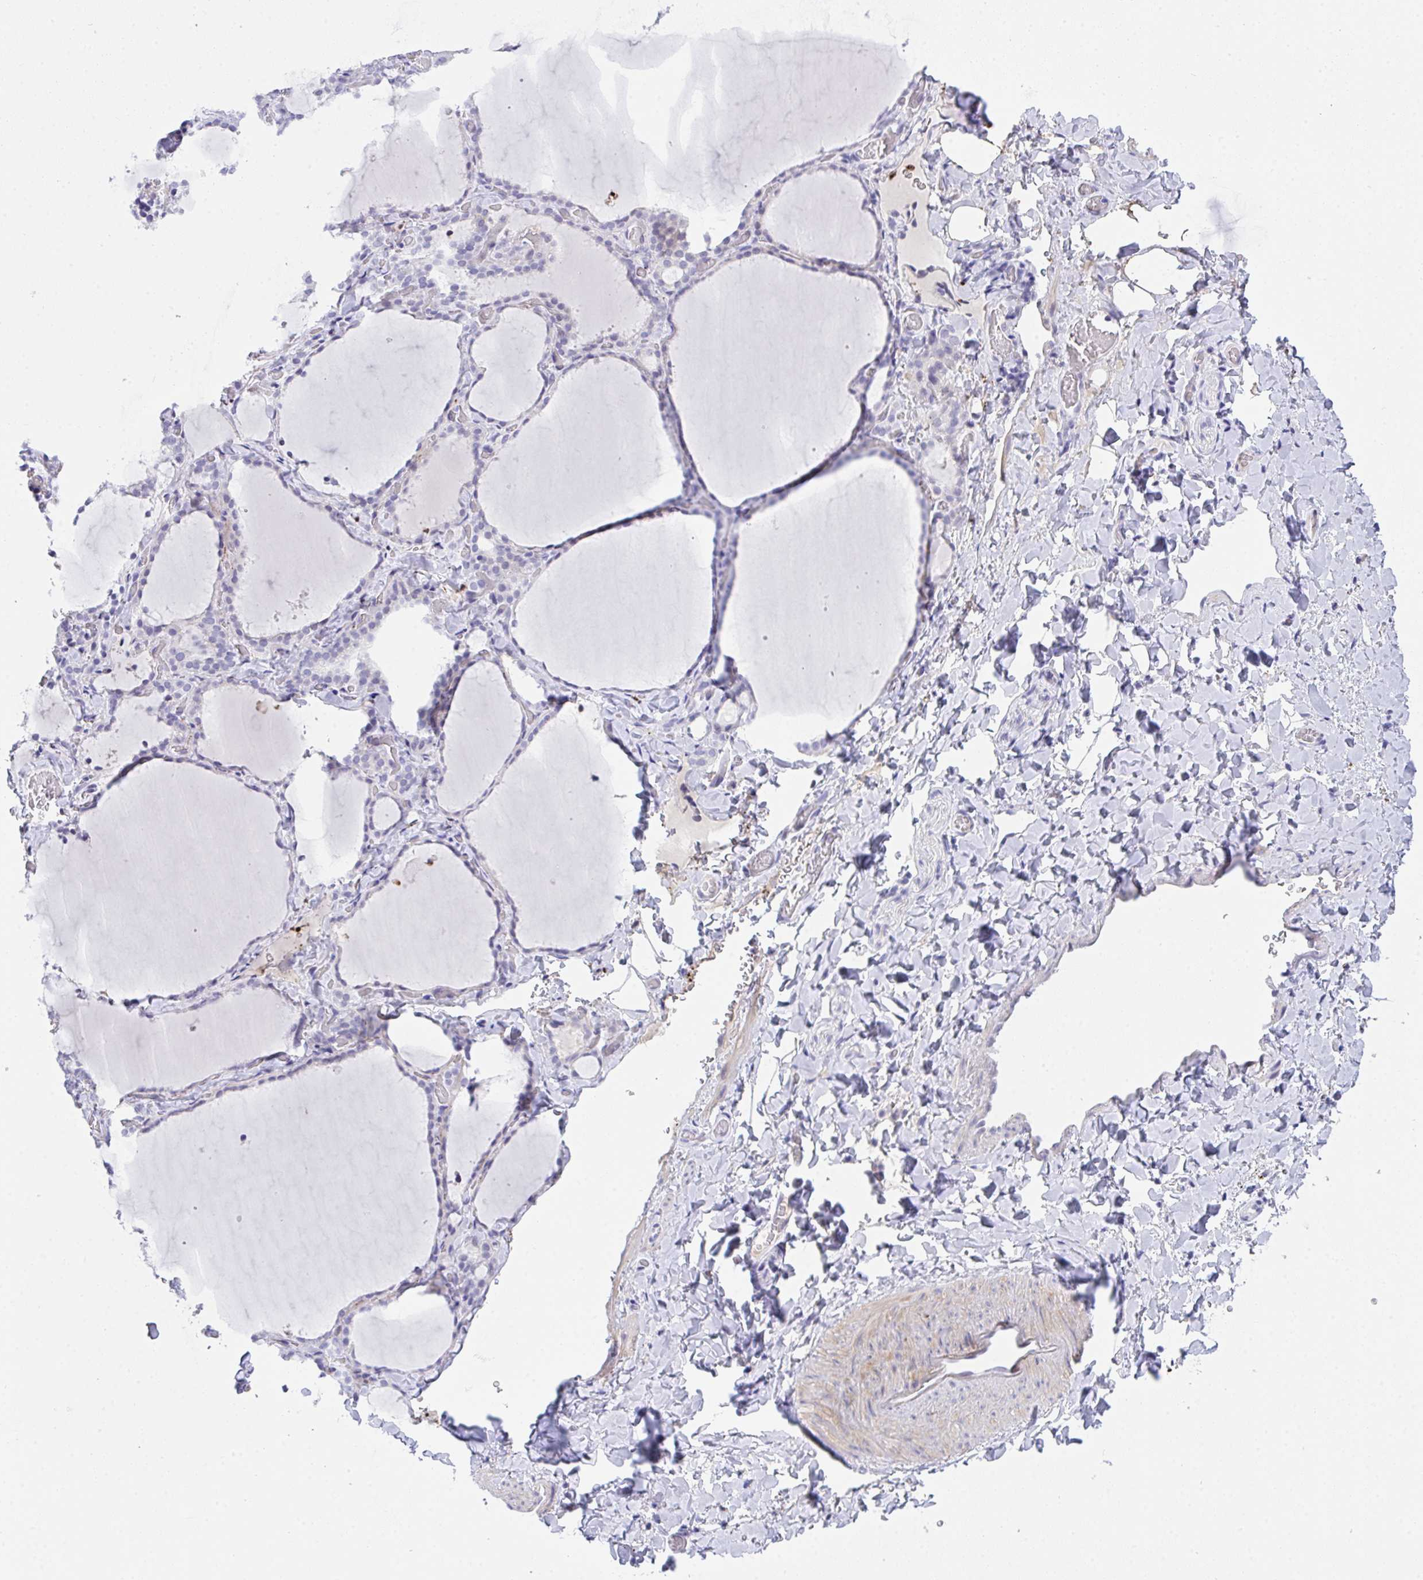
{"staining": {"intensity": "negative", "quantity": "none", "location": "none"}, "tissue": "thyroid gland", "cell_type": "Glandular cells", "image_type": "normal", "snomed": [{"axis": "morphology", "description": "Normal tissue, NOS"}, {"axis": "topography", "description": "Thyroid gland"}], "caption": "DAB (3,3'-diaminobenzidine) immunohistochemical staining of normal human thyroid gland reveals no significant positivity in glandular cells.", "gene": "KMT2E", "patient": {"sex": "female", "age": 22}}